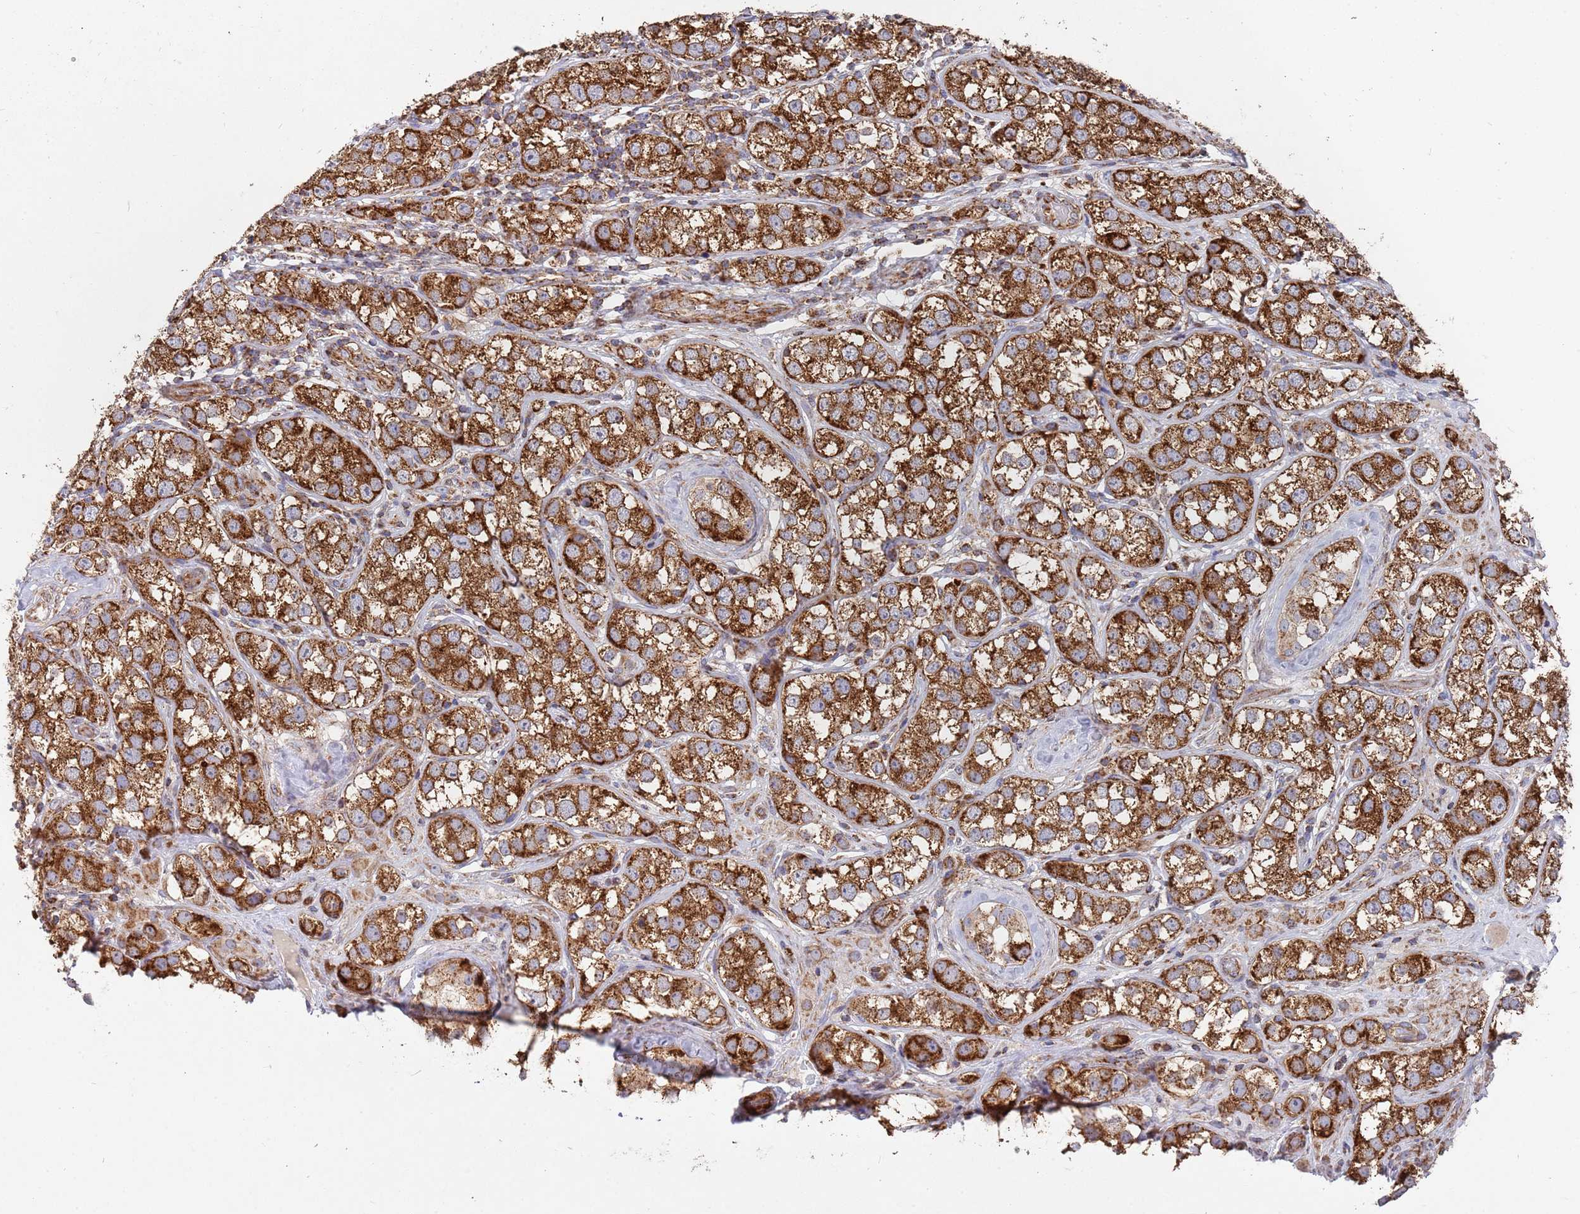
{"staining": {"intensity": "strong", "quantity": ">75%", "location": "cytoplasmic/membranous"}, "tissue": "testis cancer", "cell_type": "Tumor cells", "image_type": "cancer", "snomed": [{"axis": "morphology", "description": "Seminoma, NOS"}, {"axis": "topography", "description": "Testis"}], "caption": "Protein staining of testis cancer tissue demonstrates strong cytoplasmic/membranous expression in approximately >75% of tumor cells.", "gene": "WDFY3", "patient": {"sex": "male", "age": 28}}